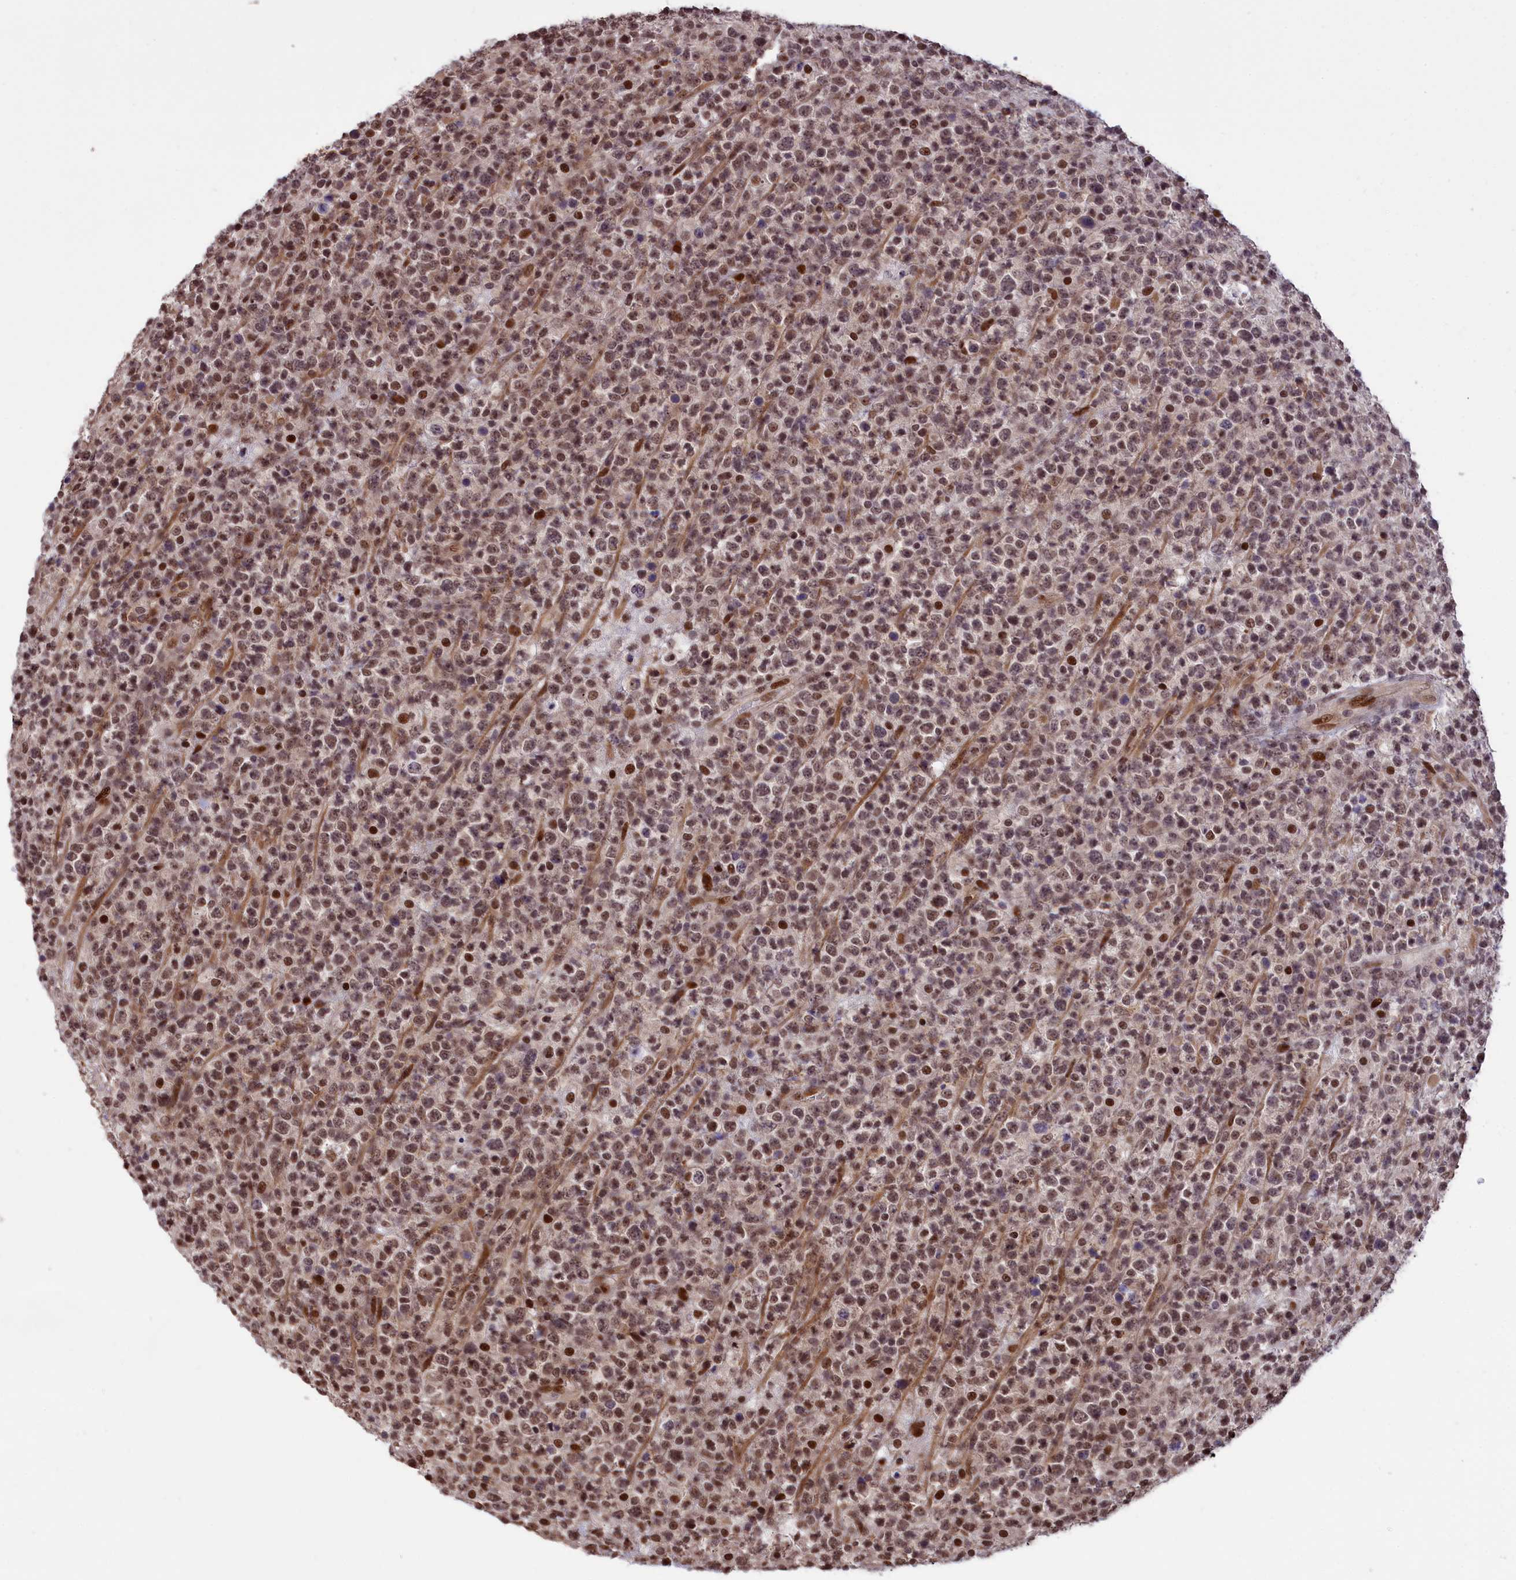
{"staining": {"intensity": "moderate", "quantity": ">75%", "location": "nuclear"}, "tissue": "lymphoma", "cell_type": "Tumor cells", "image_type": "cancer", "snomed": [{"axis": "morphology", "description": "Malignant lymphoma, non-Hodgkin's type, High grade"}, {"axis": "topography", "description": "Colon"}], "caption": "High-magnification brightfield microscopy of lymphoma stained with DAB (3,3'-diaminobenzidine) (brown) and counterstained with hematoxylin (blue). tumor cells exhibit moderate nuclear expression is seen in about>75% of cells.", "gene": "RELB", "patient": {"sex": "female", "age": 53}}